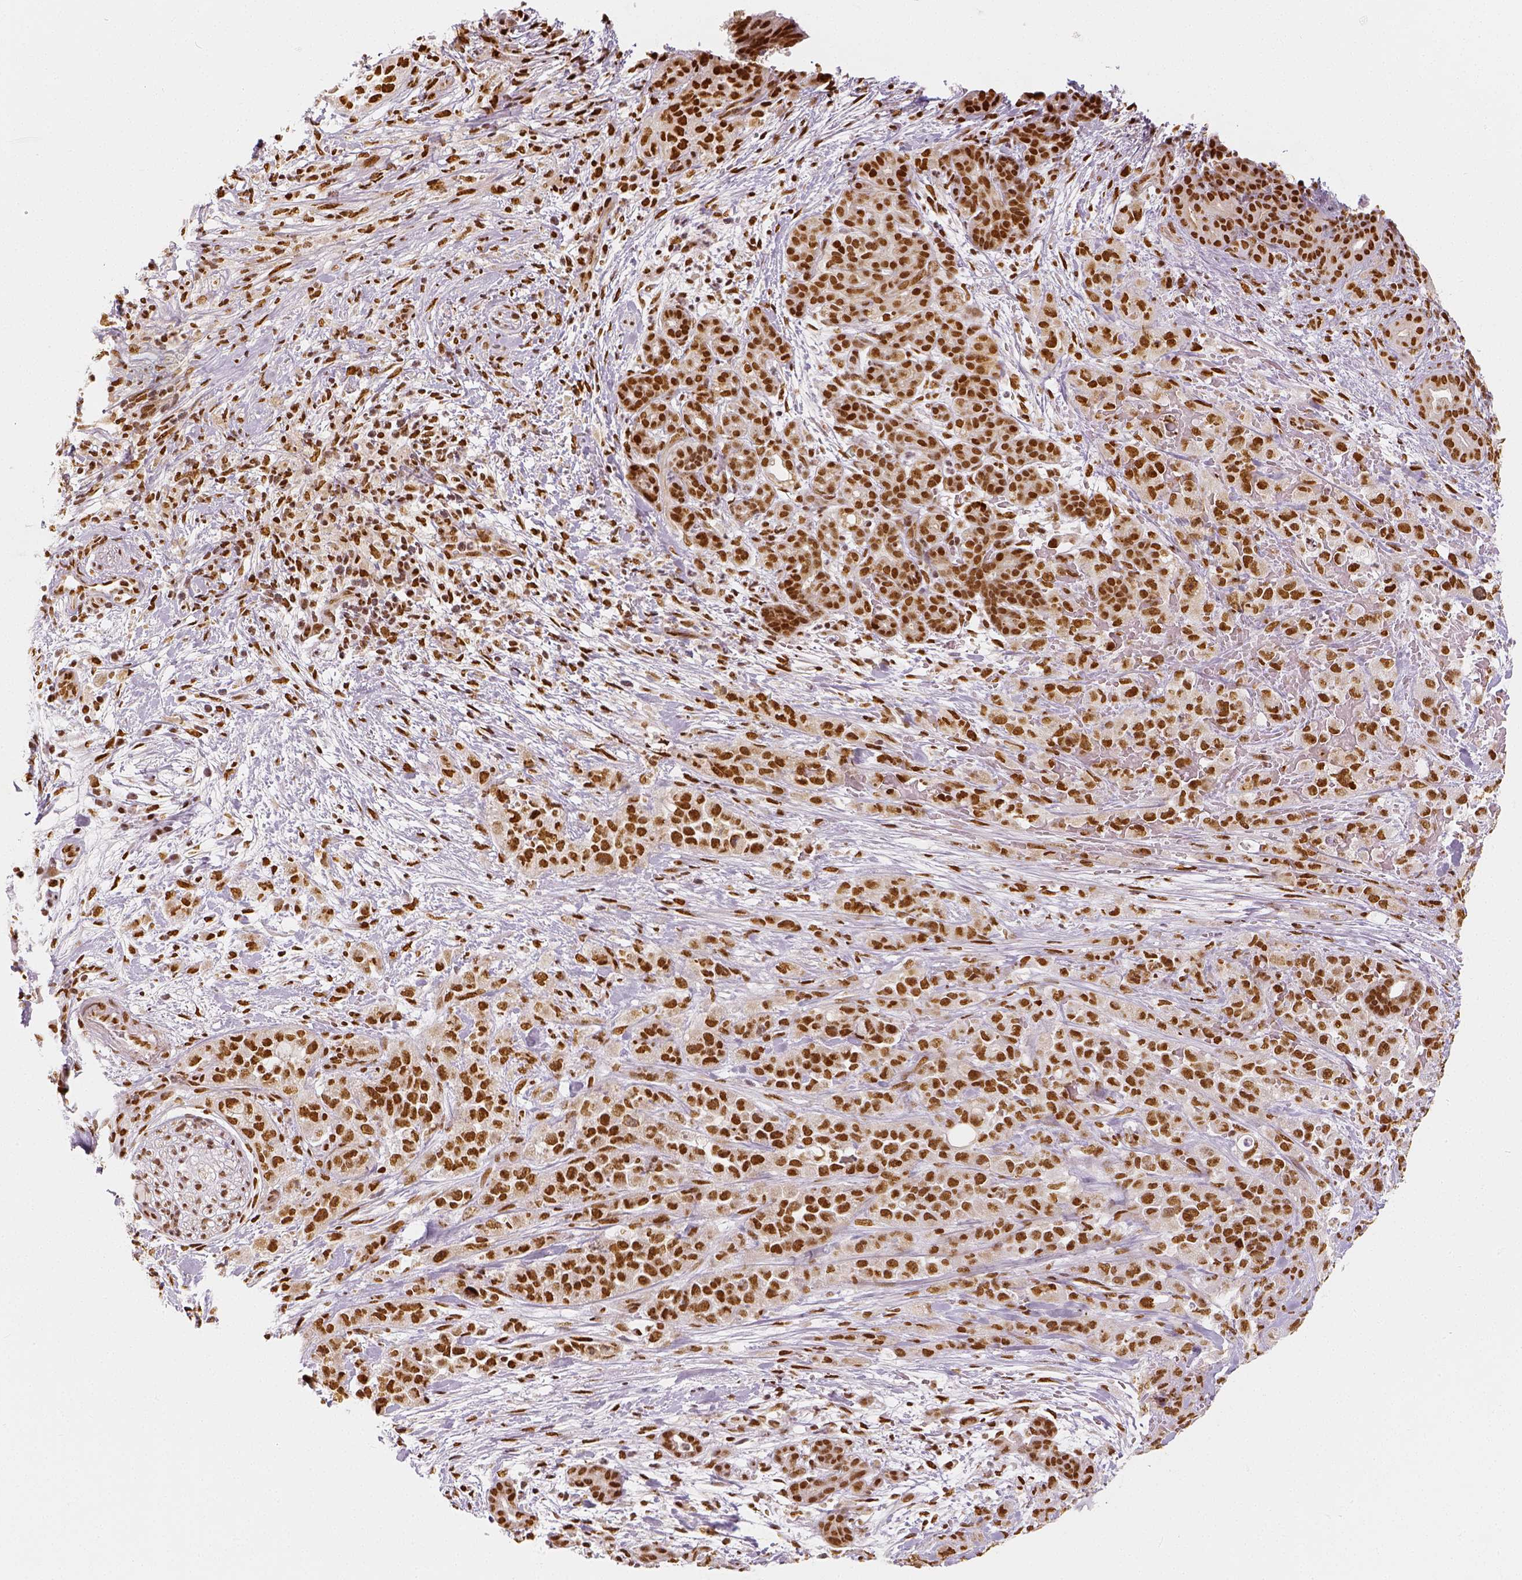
{"staining": {"intensity": "strong", "quantity": ">75%", "location": "nuclear"}, "tissue": "pancreatic cancer", "cell_type": "Tumor cells", "image_type": "cancer", "snomed": [{"axis": "morphology", "description": "Adenocarcinoma, NOS"}, {"axis": "topography", "description": "Pancreas"}], "caption": "Adenocarcinoma (pancreatic) stained with a brown dye exhibits strong nuclear positive staining in about >75% of tumor cells.", "gene": "KDM5B", "patient": {"sex": "male", "age": 44}}